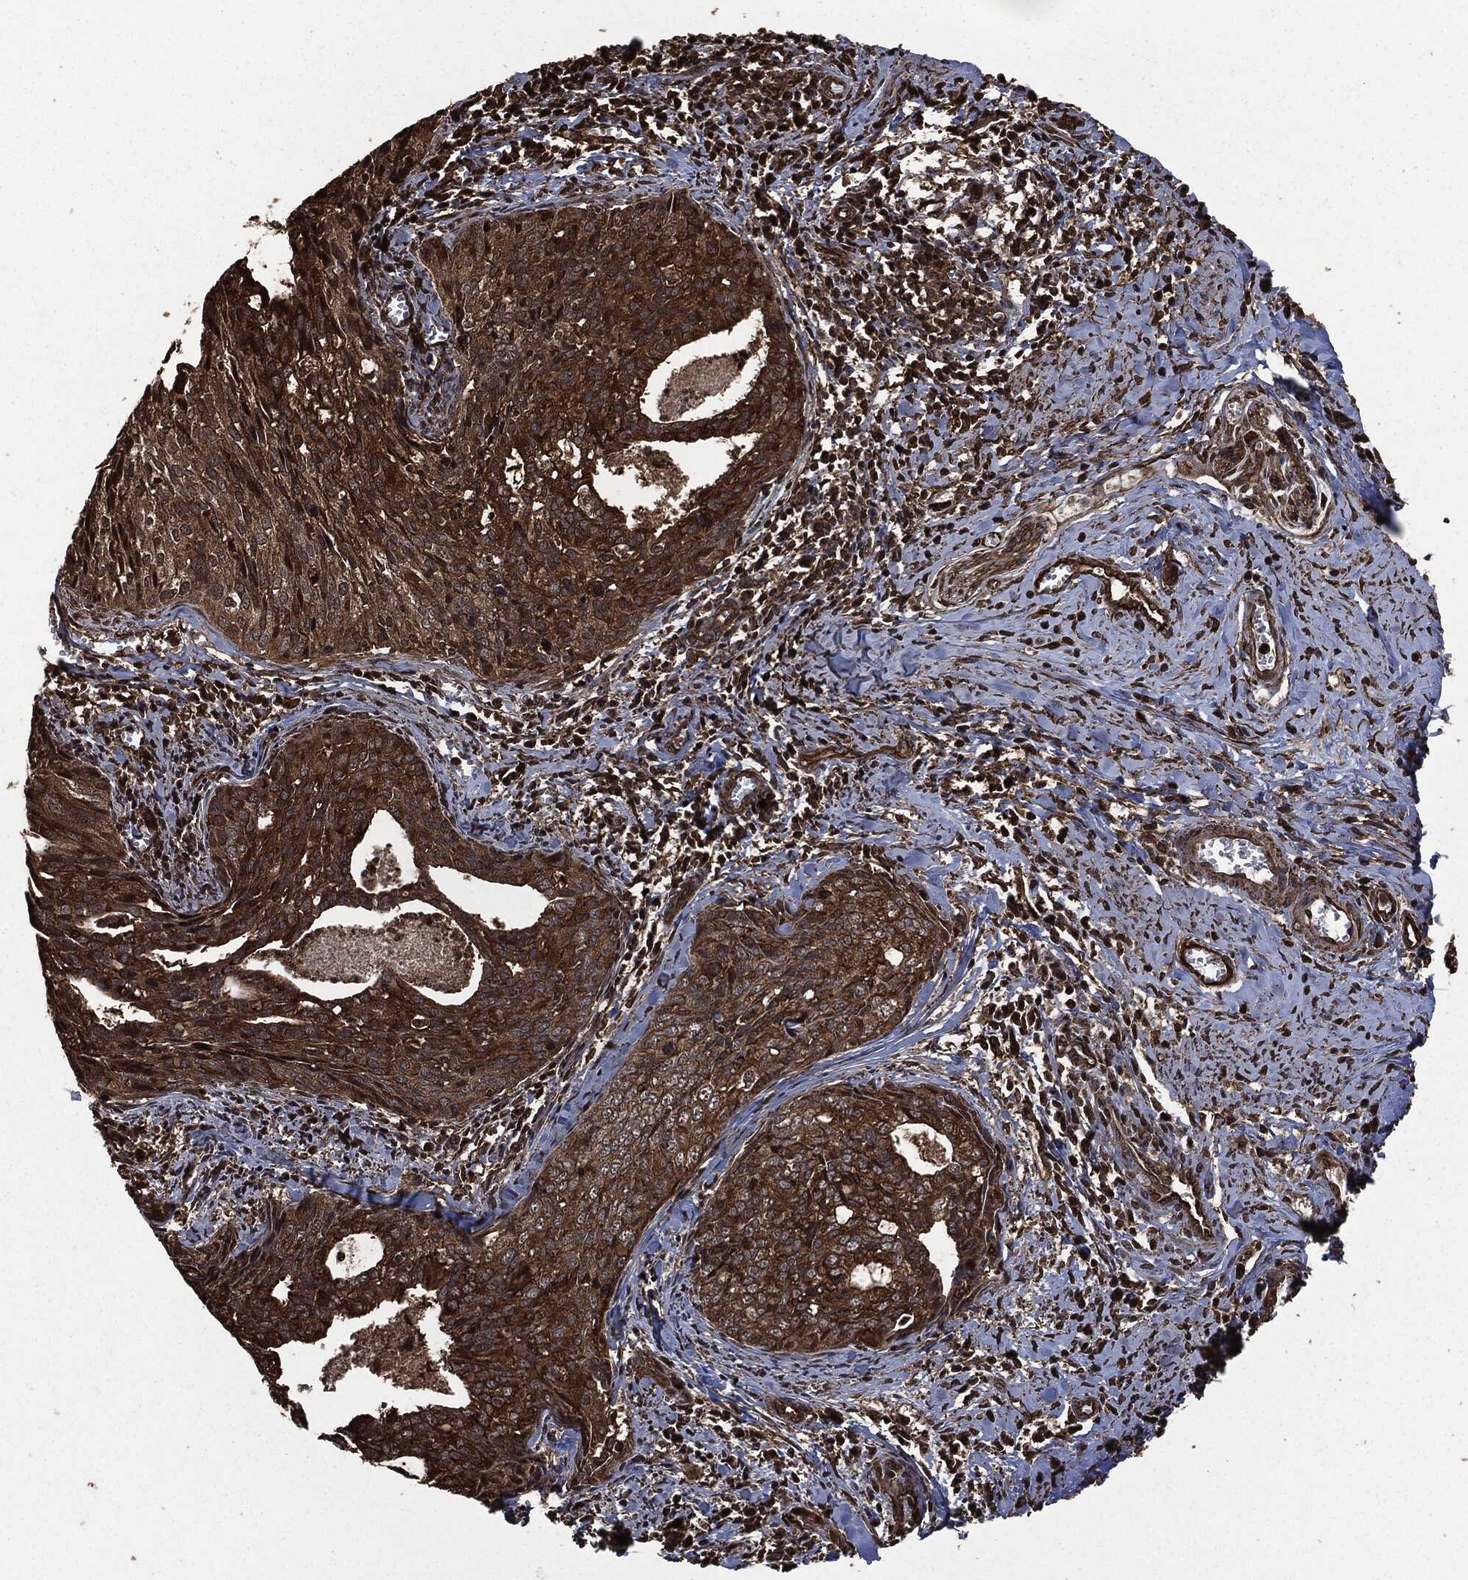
{"staining": {"intensity": "strong", "quantity": ">75%", "location": "cytoplasmic/membranous"}, "tissue": "cervical cancer", "cell_type": "Tumor cells", "image_type": "cancer", "snomed": [{"axis": "morphology", "description": "Squamous cell carcinoma, NOS"}, {"axis": "topography", "description": "Cervix"}], "caption": "Tumor cells show strong cytoplasmic/membranous expression in about >75% of cells in cervical cancer. Immunohistochemistry stains the protein in brown and the nuclei are stained blue.", "gene": "HRAS", "patient": {"sex": "female", "age": 29}}